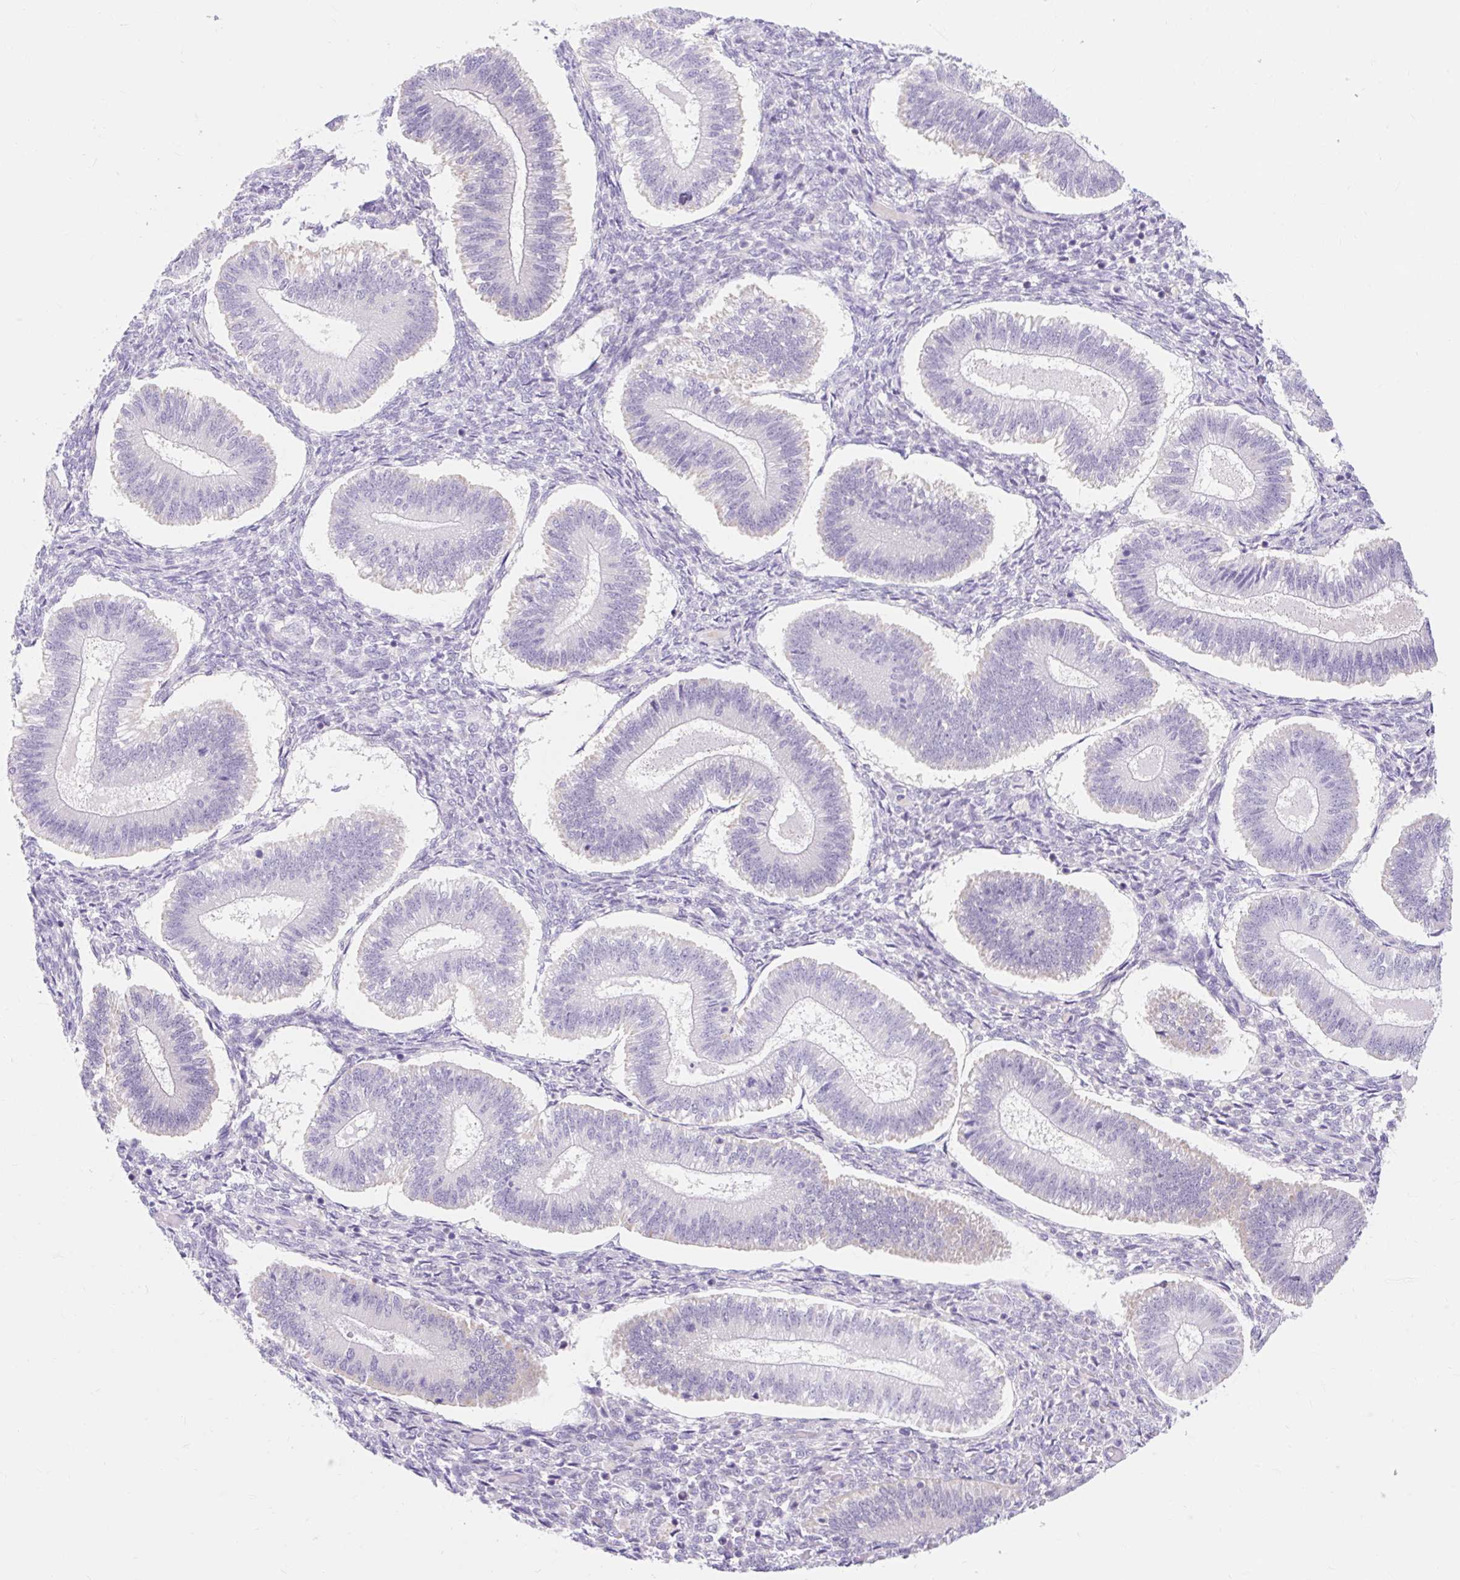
{"staining": {"intensity": "negative", "quantity": "none", "location": "none"}, "tissue": "endometrium", "cell_type": "Cells in endometrial stroma", "image_type": "normal", "snomed": [{"axis": "morphology", "description": "Normal tissue, NOS"}, {"axis": "topography", "description": "Endometrium"}], "caption": "DAB immunohistochemical staining of benign human endometrium displays no significant positivity in cells in endometrial stroma.", "gene": "ITPK1", "patient": {"sex": "female", "age": 25}}